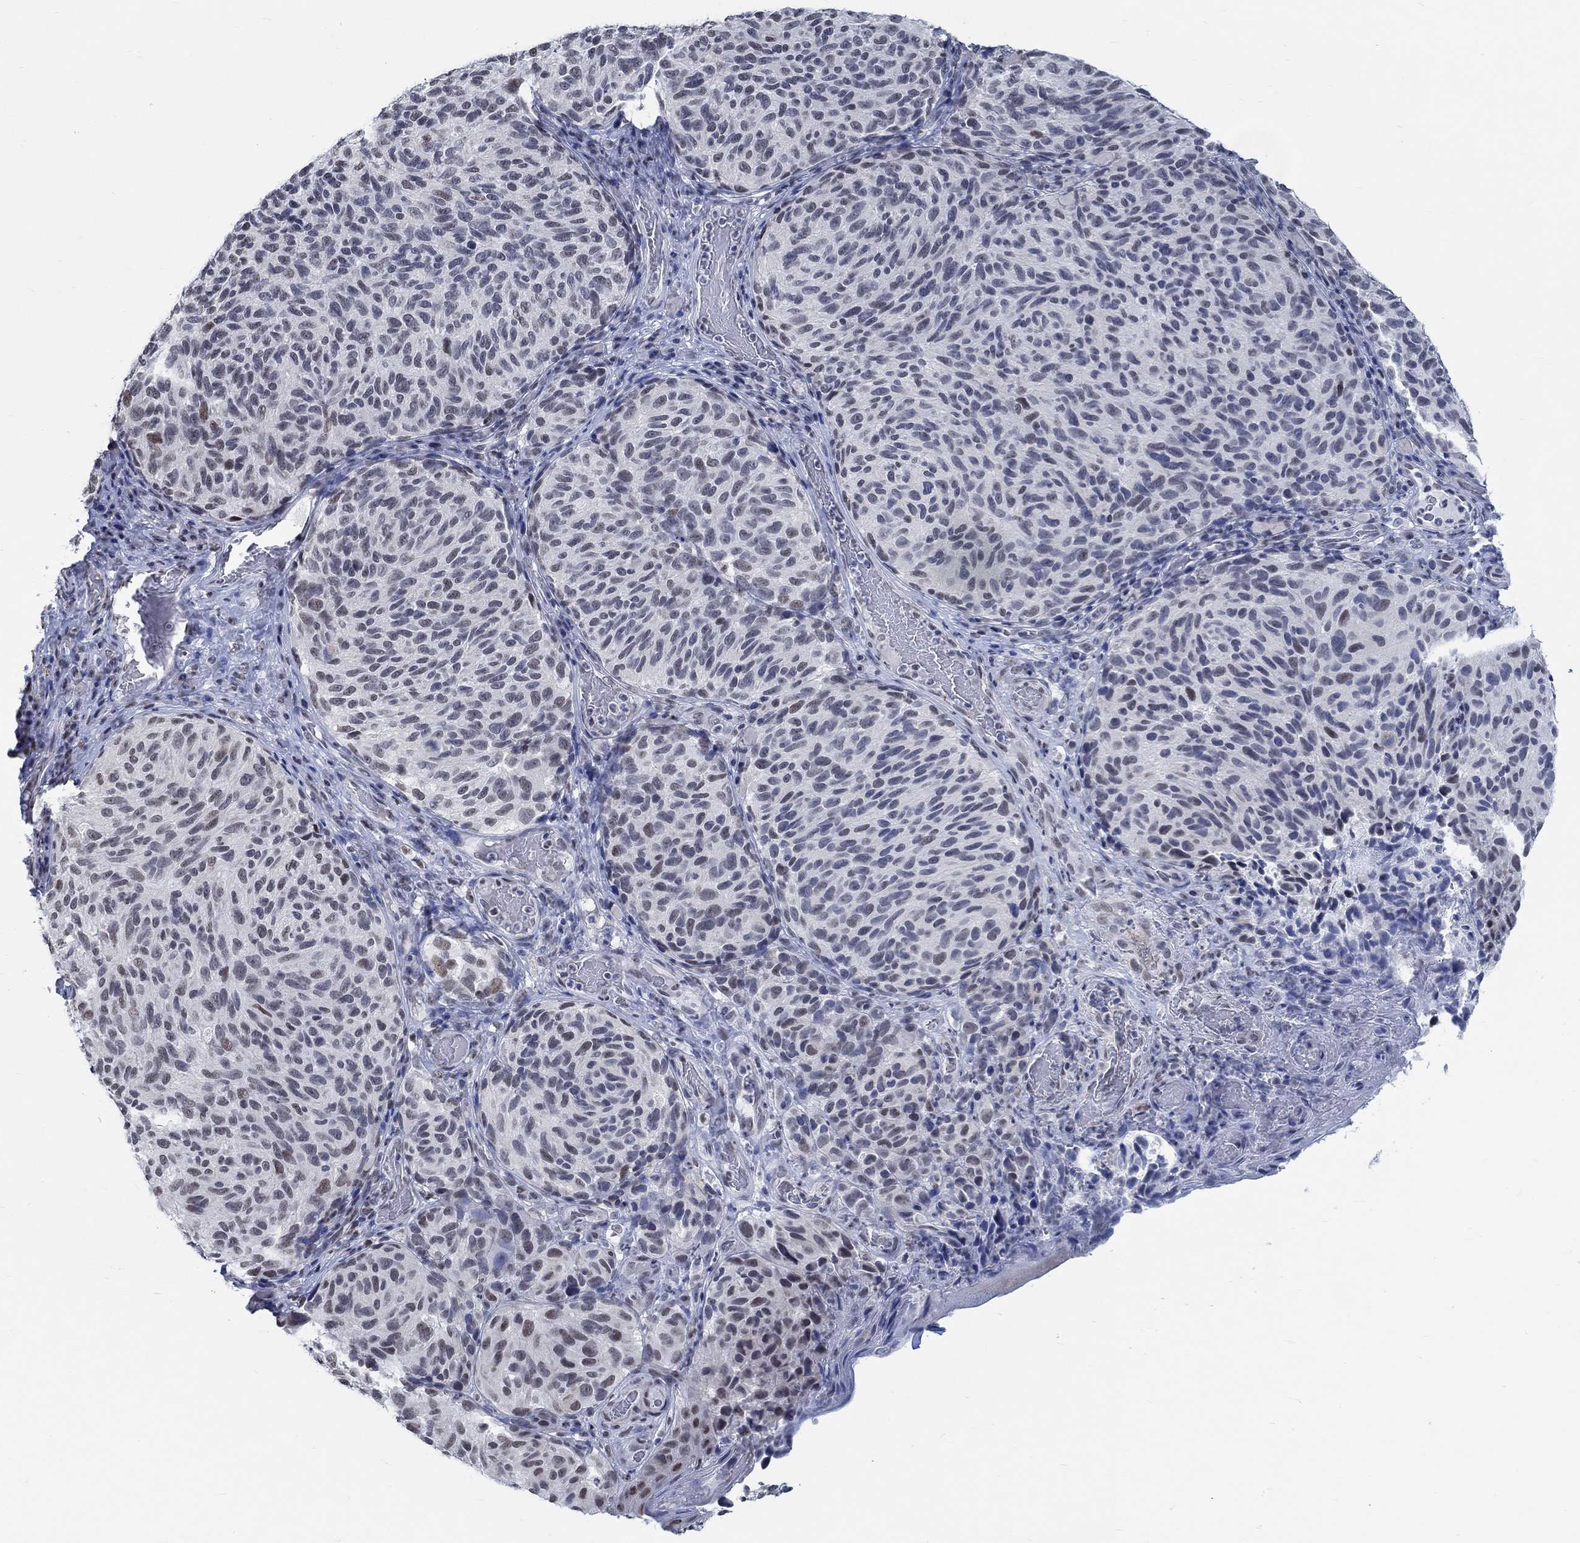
{"staining": {"intensity": "negative", "quantity": "none", "location": "none"}, "tissue": "melanoma", "cell_type": "Tumor cells", "image_type": "cancer", "snomed": [{"axis": "morphology", "description": "Malignant melanoma, NOS"}, {"axis": "topography", "description": "Skin"}], "caption": "High power microscopy histopathology image of an immunohistochemistry (IHC) micrograph of malignant melanoma, revealing no significant expression in tumor cells.", "gene": "KCNH8", "patient": {"sex": "female", "age": 73}}